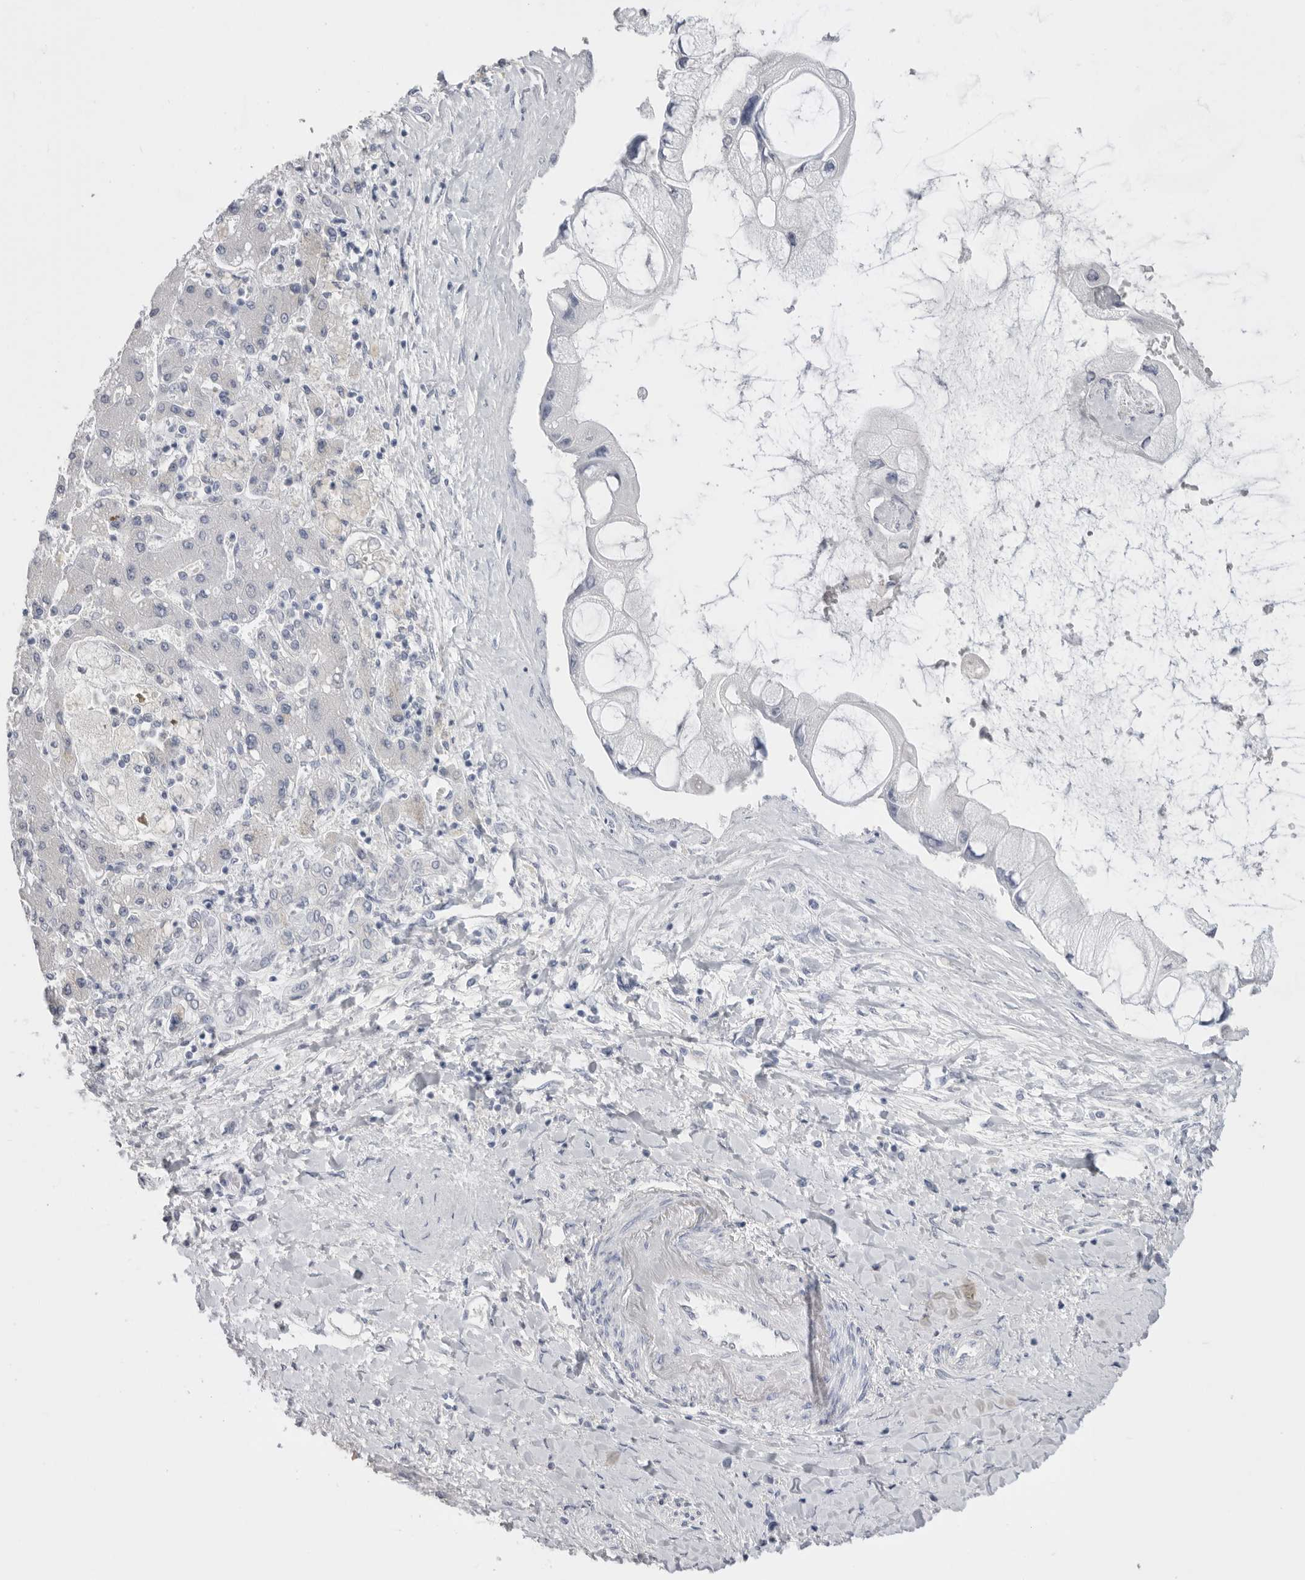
{"staining": {"intensity": "negative", "quantity": "none", "location": "none"}, "tissue": "liver cancer", "cell_type": "Tumor cells", "image_type": "cancer", "snomed": [{"axis": "morphology", "description": "Cholangiocarcinoma"}, {"axis": "topography", "description": "Liver"}], "caption": "Liver cancer (cholangiocarcinoma) was stained to show a protein in brown. There is no significant positivity in tumor cells.", "gene": "APOA2", "patient": {"sex": "male", "age": 50}}